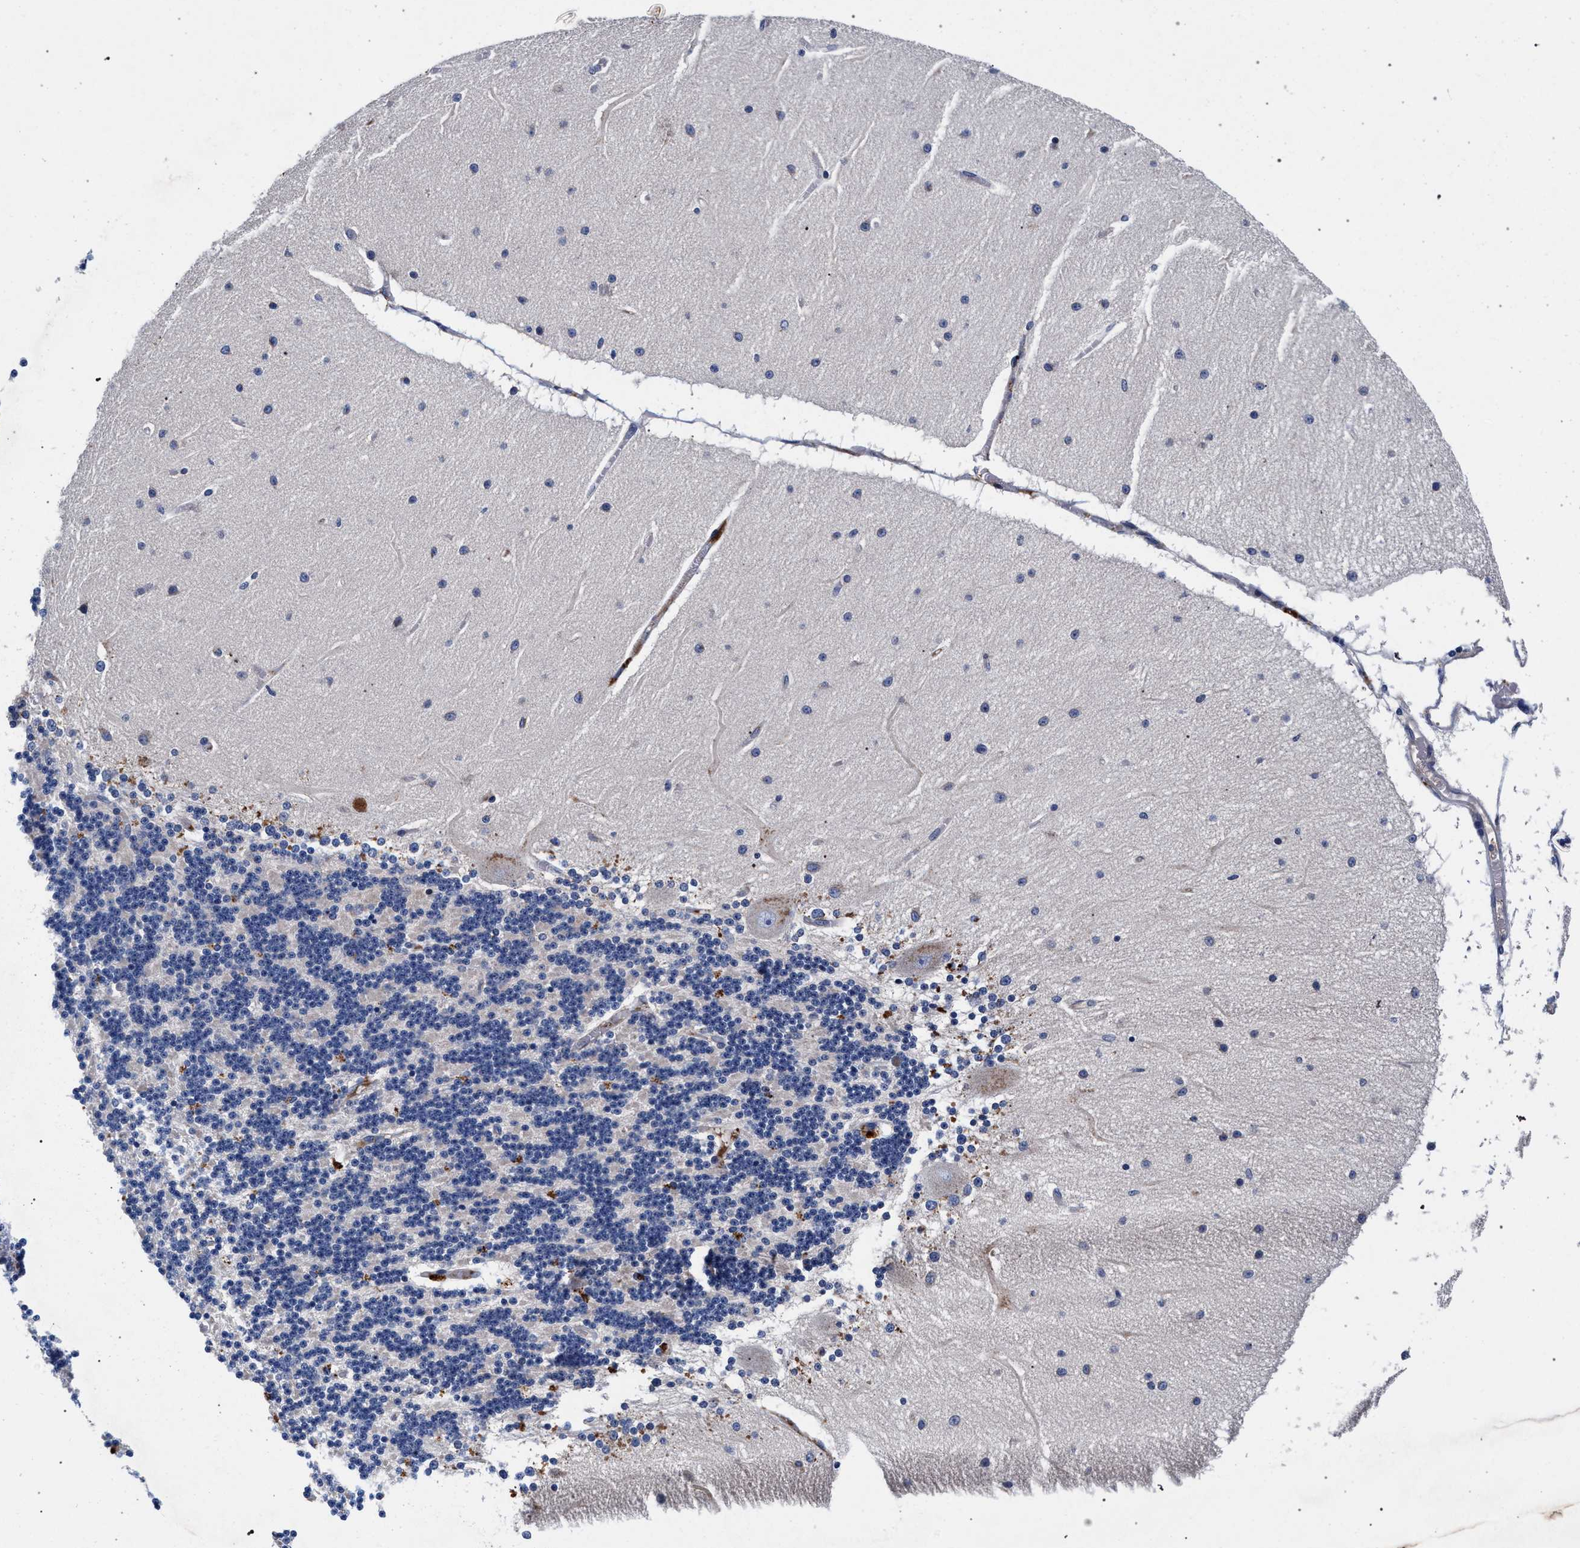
{"staining": {"intensity": "negative", "quantity": "none", "location": "none"}, "tissue": "cerebellum", "cell_type": "Cells in granular layer", "image_type": "normal", "snomed": [{"axis": "morphology", "description": "Normal tissue, NOS"}, {"axis": "topography", "description": "Cerebellum"}], "caption": "The micrograph demonstrates no significant expression in cells in granular layer of cerebellum. Nuclei are stained in blue.", "gene": "ACOX1", "patient": {"sex": "female", "age": 54}}